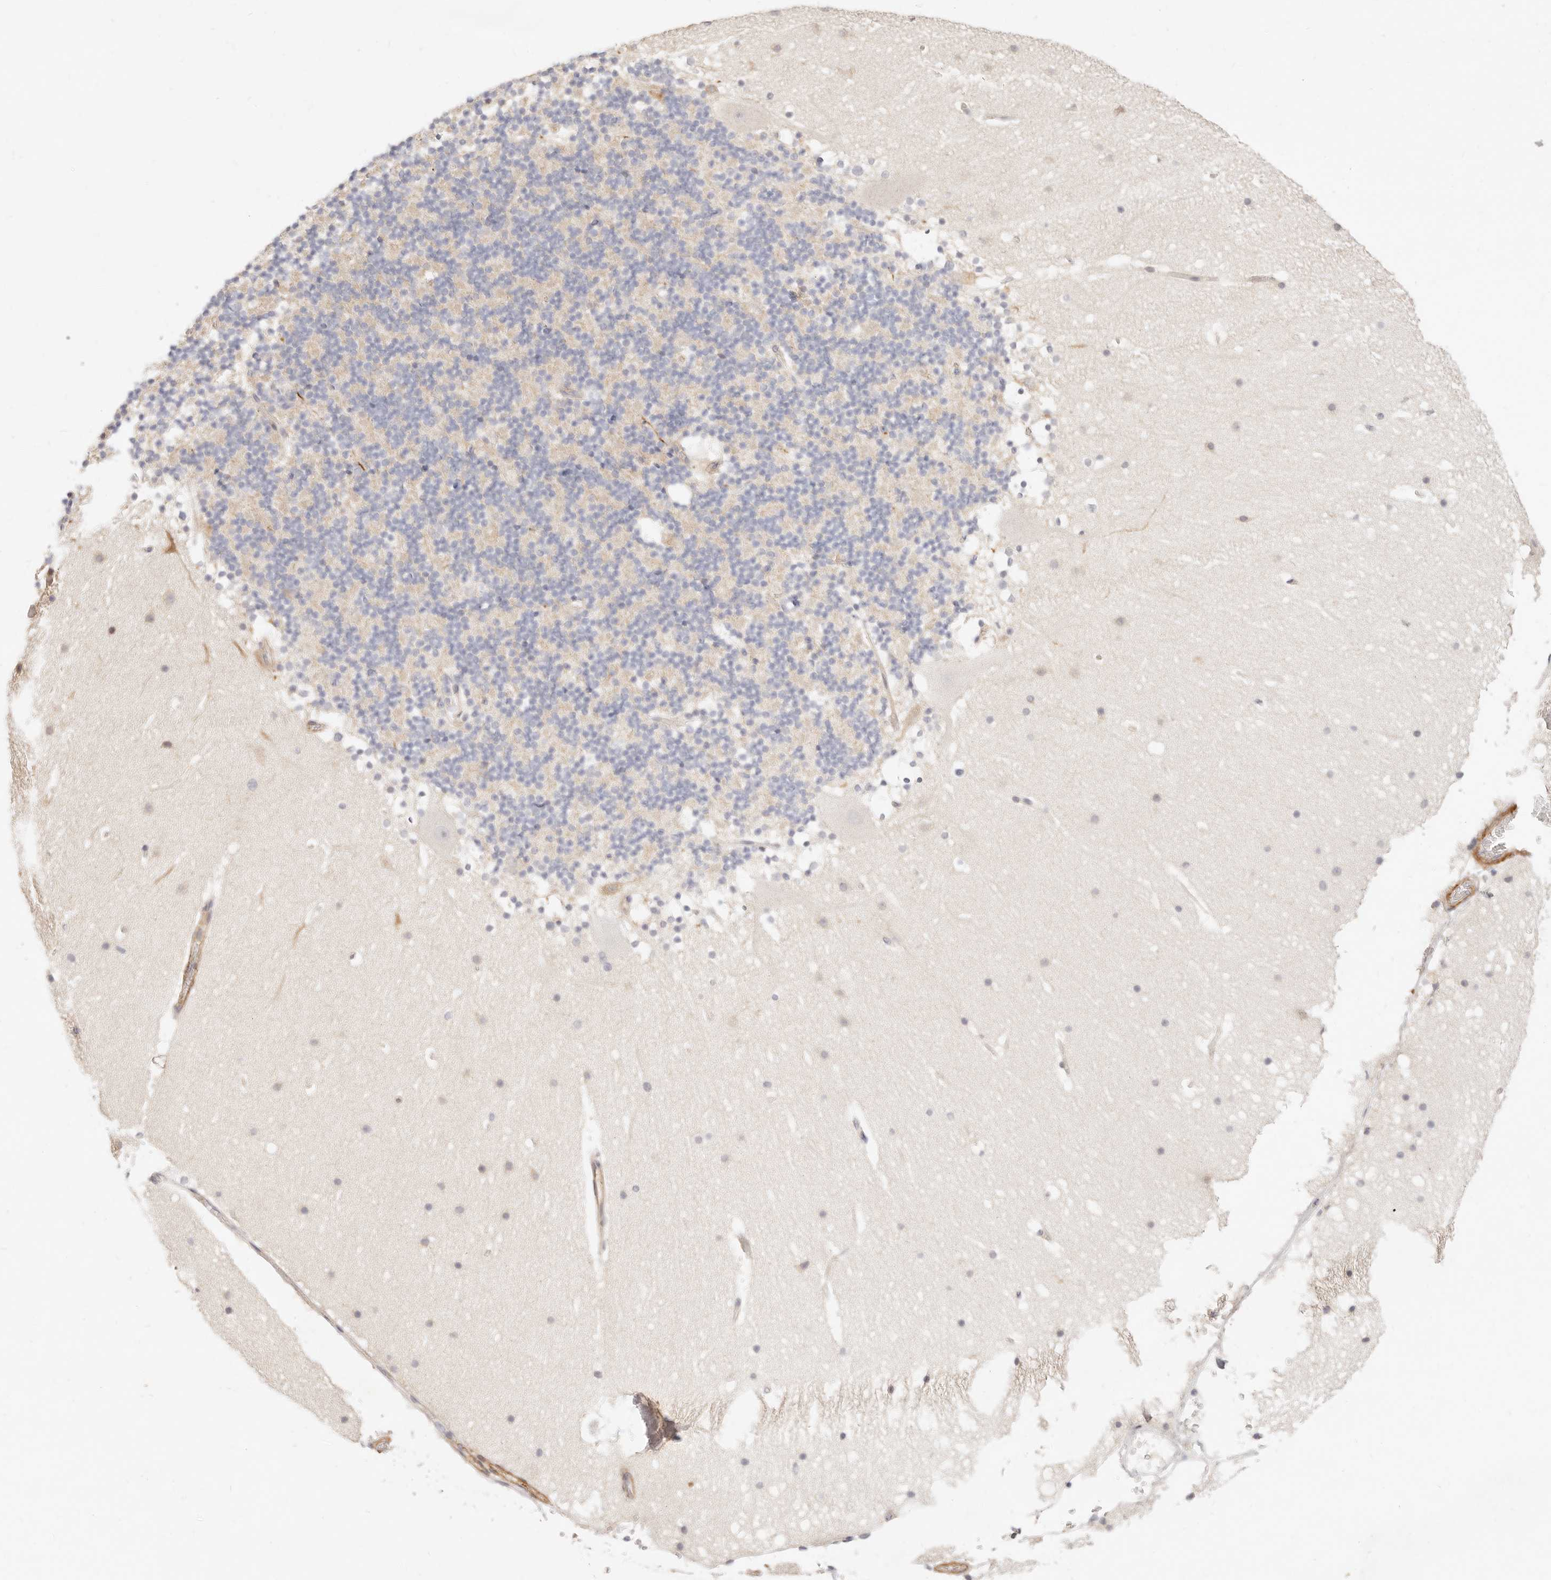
{"staining": {"intensity": "weak", "quantity": "25%-75%", "location": "cytoplasmic/membranous"}, "tissue": "cerebellum", "cell_type": "Cells in granular layer", "image_type": "normal", "snomed": [{"axis": "morphology", "description": "Normal tissue, NOS"}, {"axis": "topography", "description": "Cerebellum"}], "caption": "DAB immunohistochemical staining of normal human cerebellum demonstrates weak cytoplasmic/membranous protein staining in about 25%-75% of cells in granular layer. (DAB = brown stain, brightfield microscopy at high magnification).", "gene": "UBXN10", "patient": {"sex": "male", "age": 57}}